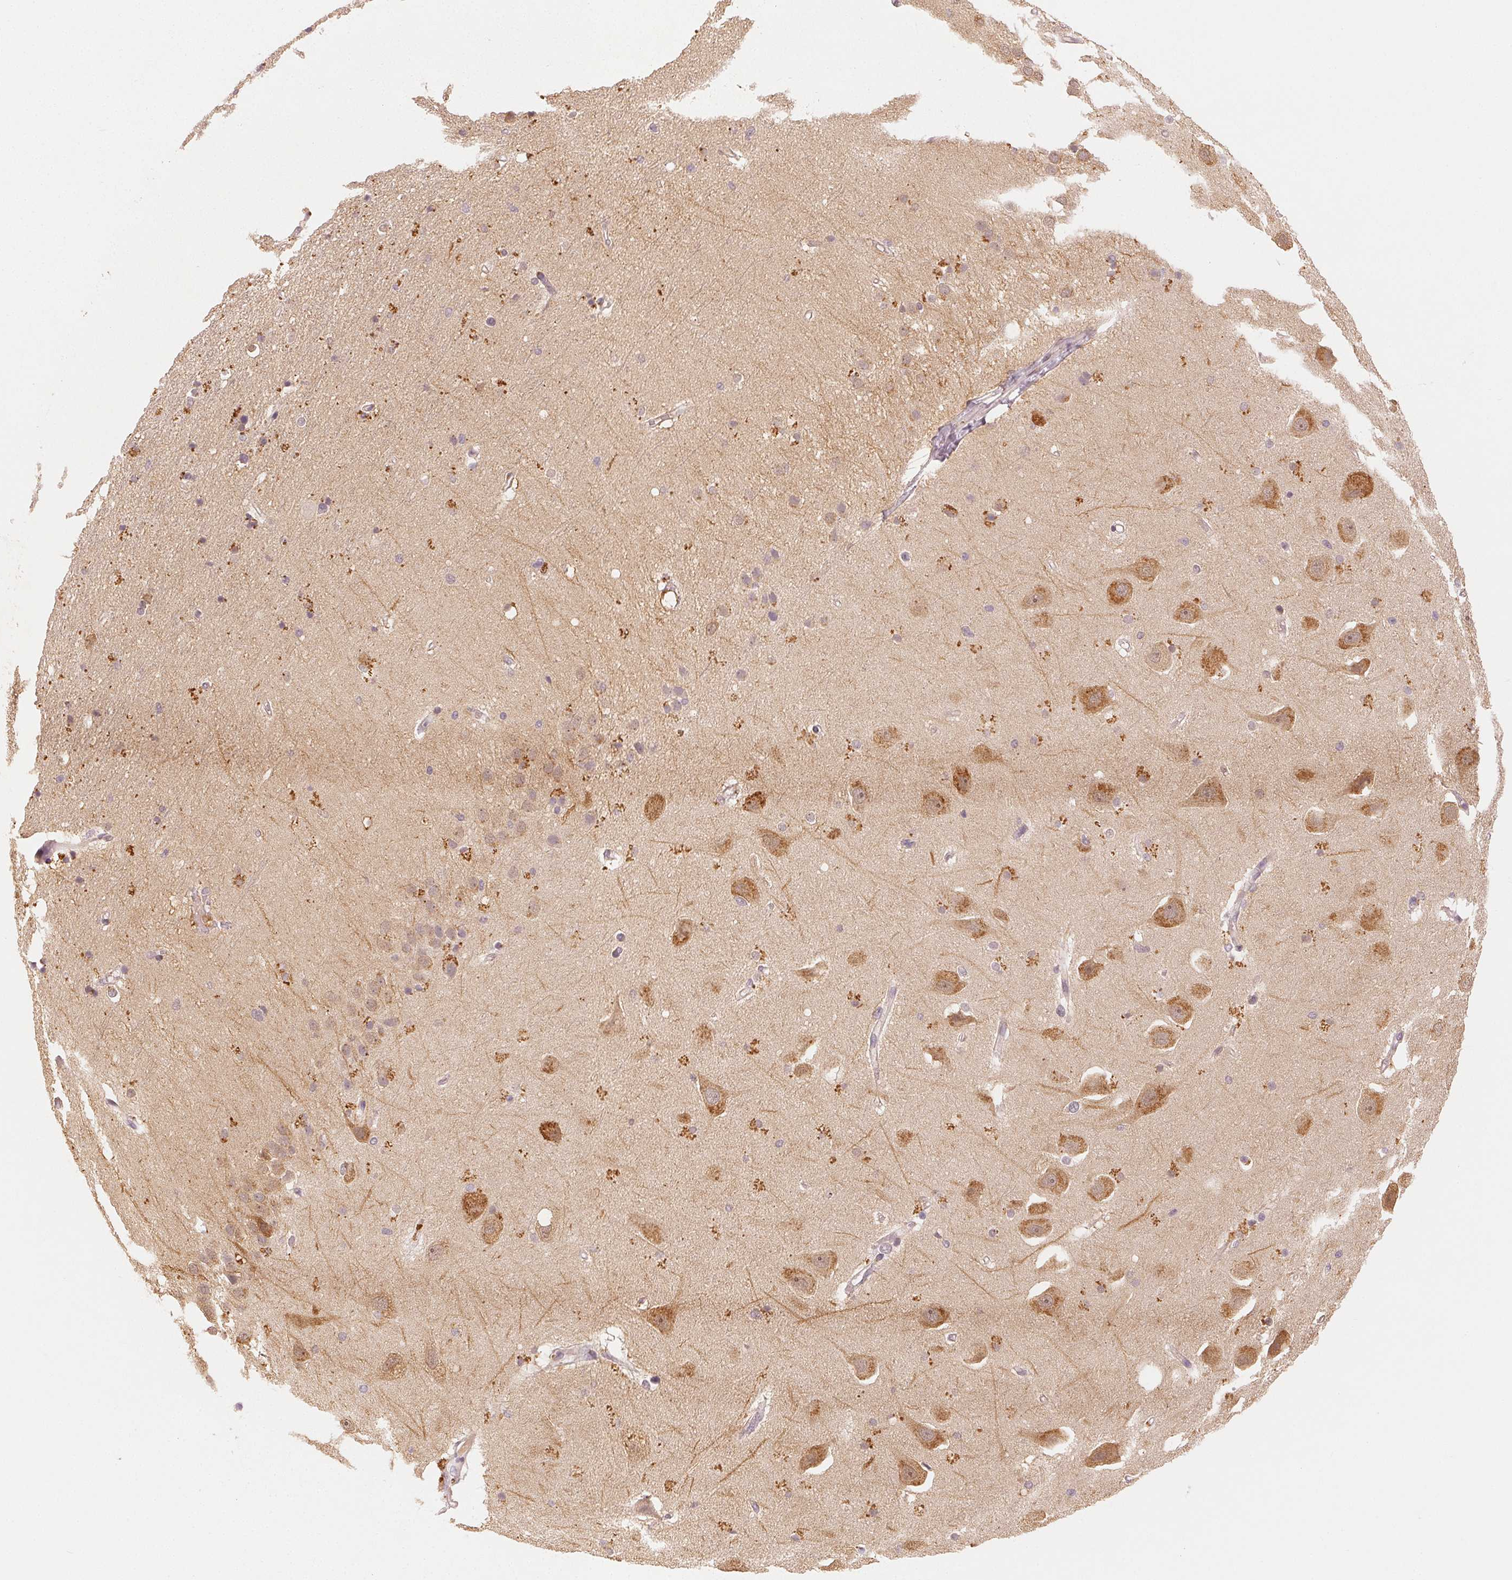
{"staining": {"intensity": "negative", "quantity": "none", "location": "none"}, "tissue": "hippocampus", "cell_type": "Glial cells", "image_type": "normal", "snomed": [{"axis": "morphology", "description": "Normal tissue, NOS"}, {"axis": "topography", "description": "Hippocampus"}], "caption": "This is an immunohistochemistry (IHC) photomicrograph of unremarkable human hippocampus. There is no staining in glial cells.", "gene": "MAP1LC3A", "patient": {"sex": "male", "age": 63}}